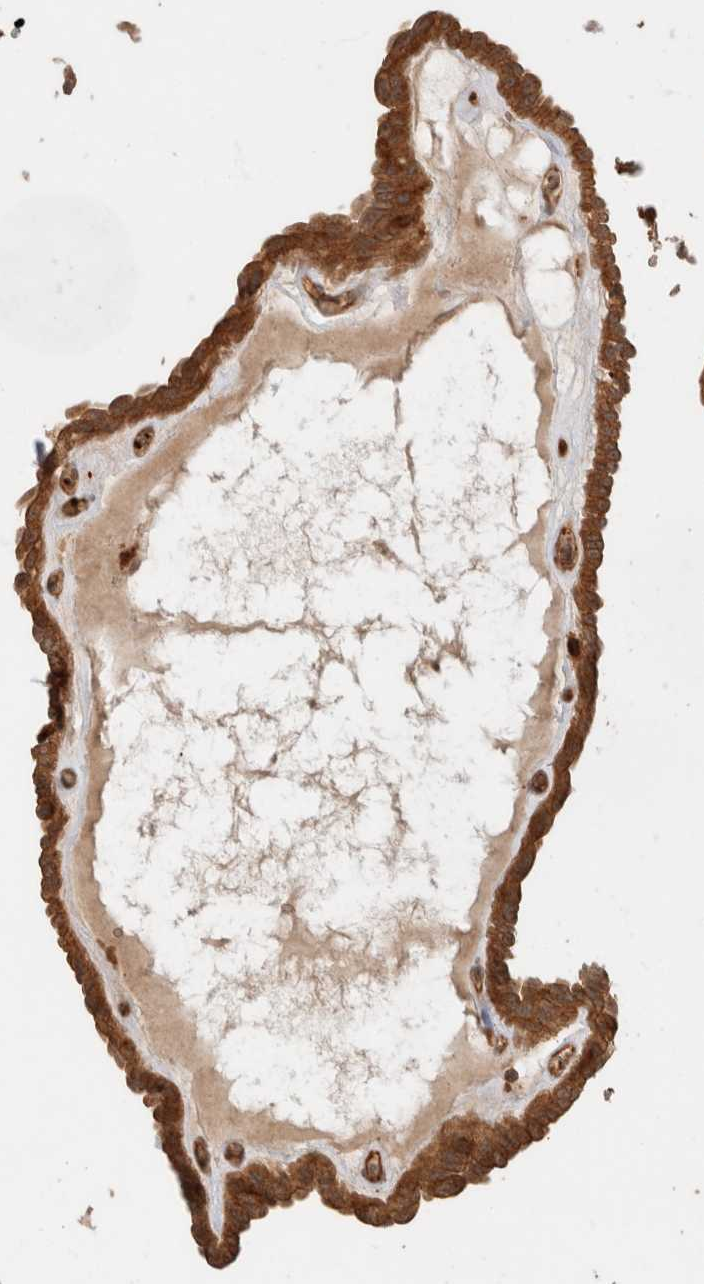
{"staining": {"intensity": "moderate", "quantity": ">75%", "location": "cytoplasmic/membranous"}, "tissue": "thyroid cancer", "cell_type": "Tumor cells", "image_type": "cancer", "snomed": [{"axis": "morphology", "description": "Papillary adenocarcinoma, NOS"}, {"axis": "topography", "description": "Thyroid gland"}], "caption": "A brown stain labels moderate cytoplasmic/membranous positivity of a protein in thyroid papillary adenocarcinoma tumor cells. The staining is performed using DAB brown chromogen to label protein expression. The nuclei are counter-stained blue using hematoxylin.", "gene": "OTUD6B", "patient": {"sex": "male", "age": 77}}